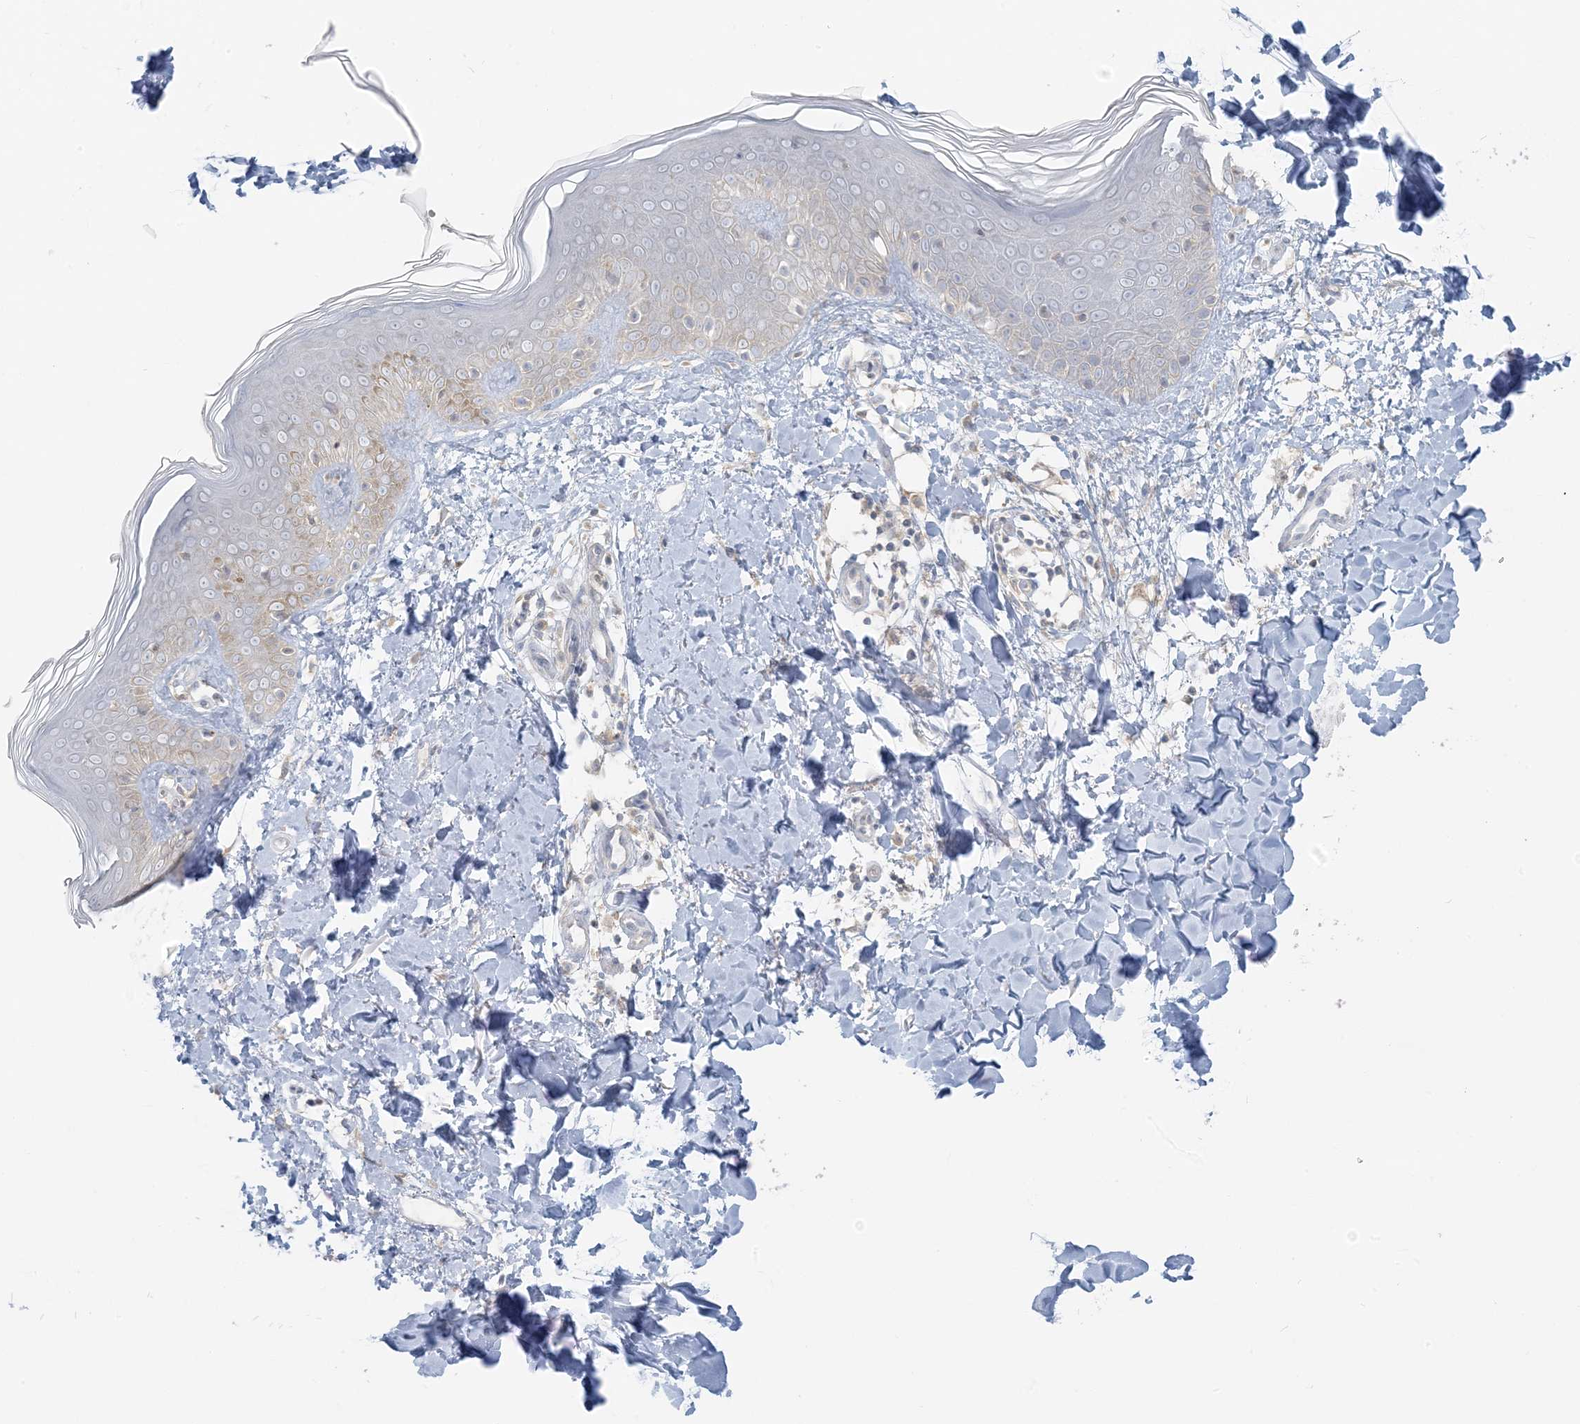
{"staining": {"intensity": "negative", "quantity": "none", "location": "none"}, "tissue": "skin", "cell_type": "Fibroblasts", "image_type": "normal", "snomed": [{"axis": "morphology", "description": "Normal tissue, NOS"}, {"axis": "topography", "description": "Skin"}], "caption": "High power microscopy histopathology image of an immunohistochemistry (IHC) photomicrograph of normal skin, revealing no significant staining in fibroblasts. (DAB immunohistochemistry, high magnification).", "gene": "EEFSEC", "patient": {"sex": "male", "age": 37}}